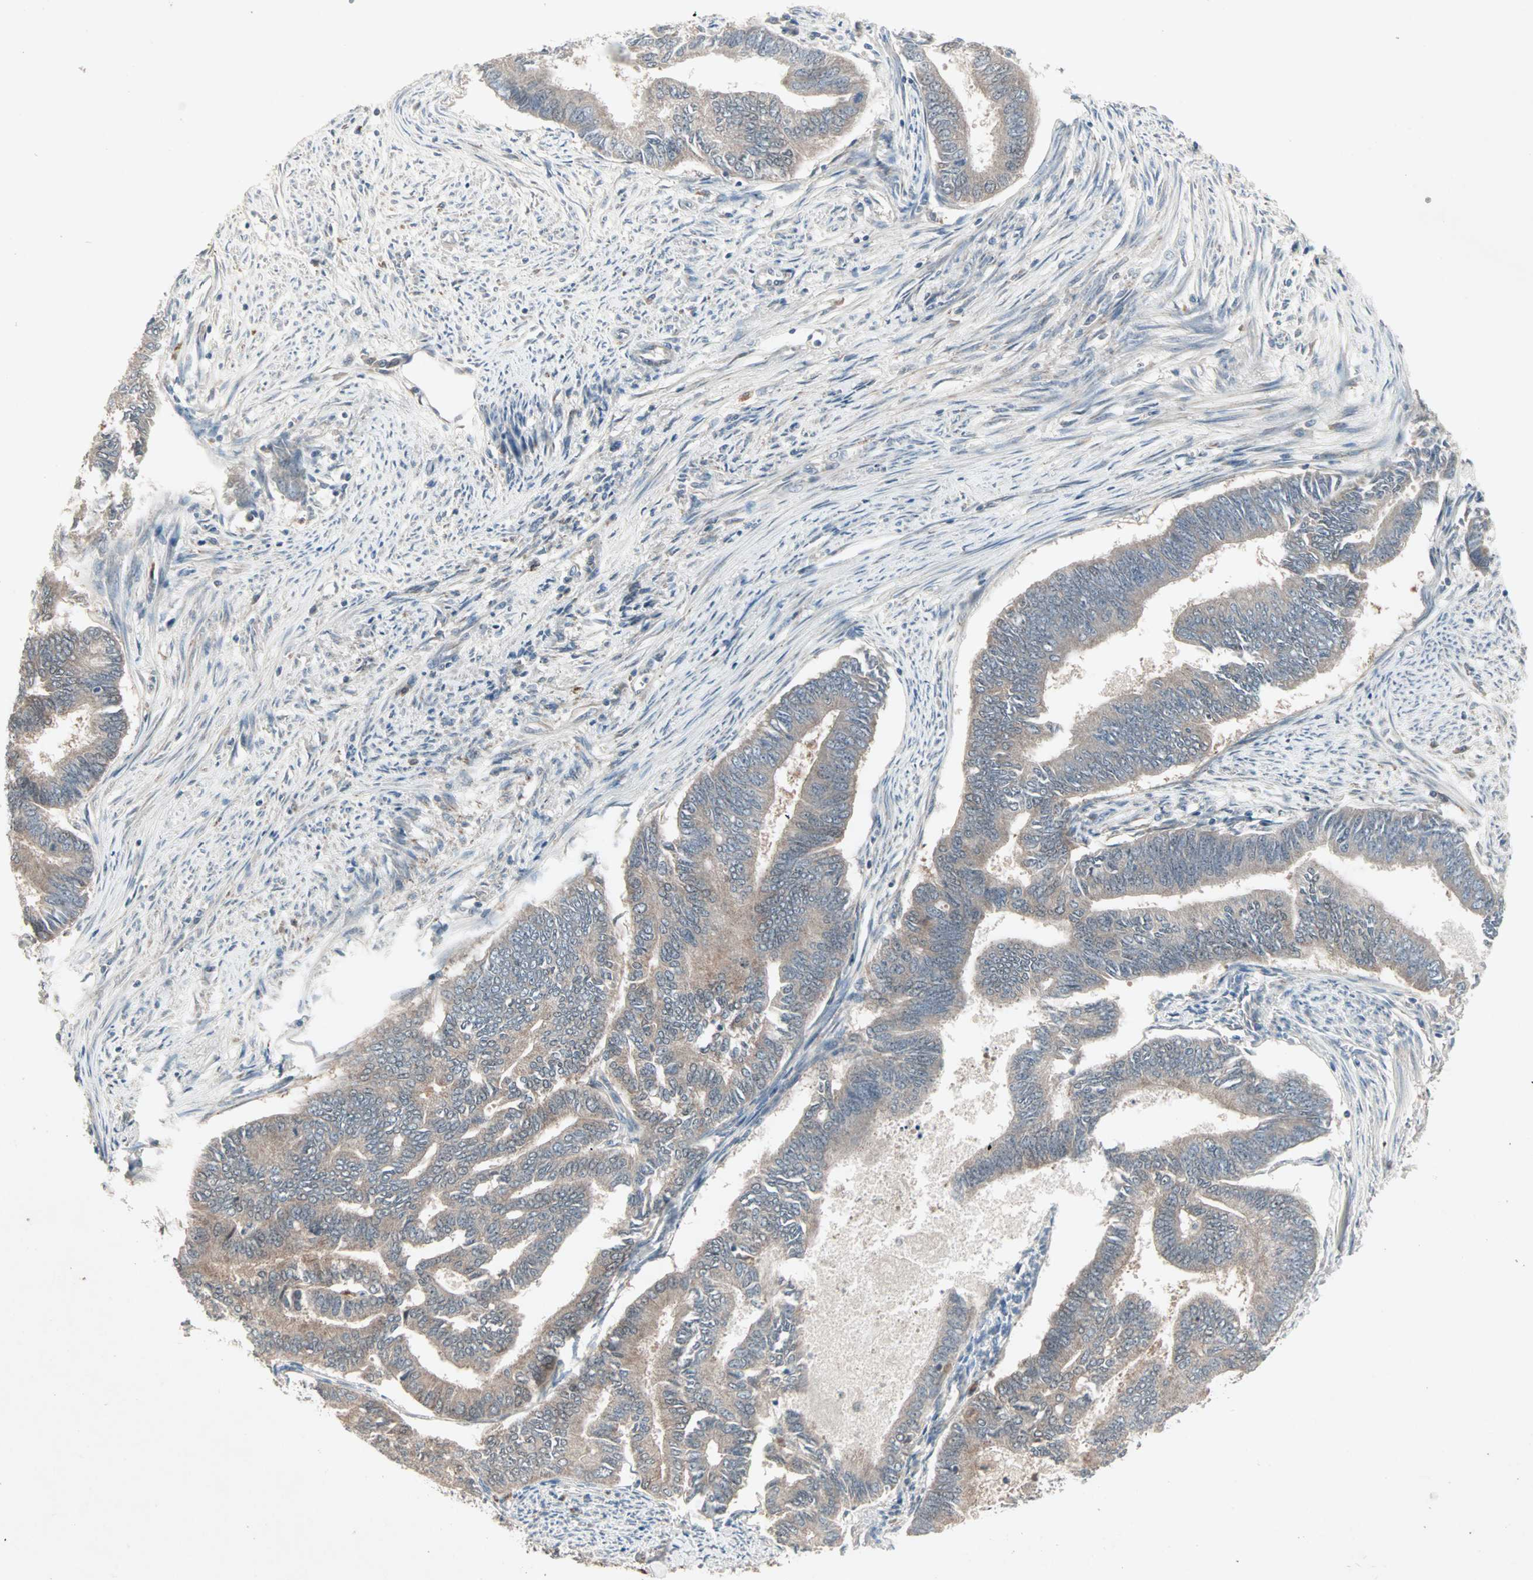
{"staining": {"intensity": "moderate", "quantity": "25%-75%", "location": "cytoplasmic/membranous"}, "tissue": "endometrial cancer", "cell_type": "Tumor cells", "image_type": "cancer", "snomed": [{"axis": "morphology", "description": "Adenocarcinoma, NOS"}, {"axis": "topography", "description": "Endometrium"}], "caption": "Protein positivity by immunohistochemistry shows moderate cytoplasmic/membranous staining in about 25%-75% of tumor cells in adenocarcinoma (endometrial). The protein of interest is shown in brown color, while the nuclei are stained blue.", "gene": "JMJD7-PLA2G4B", "patient": {"sex": "female", "age": 86}}